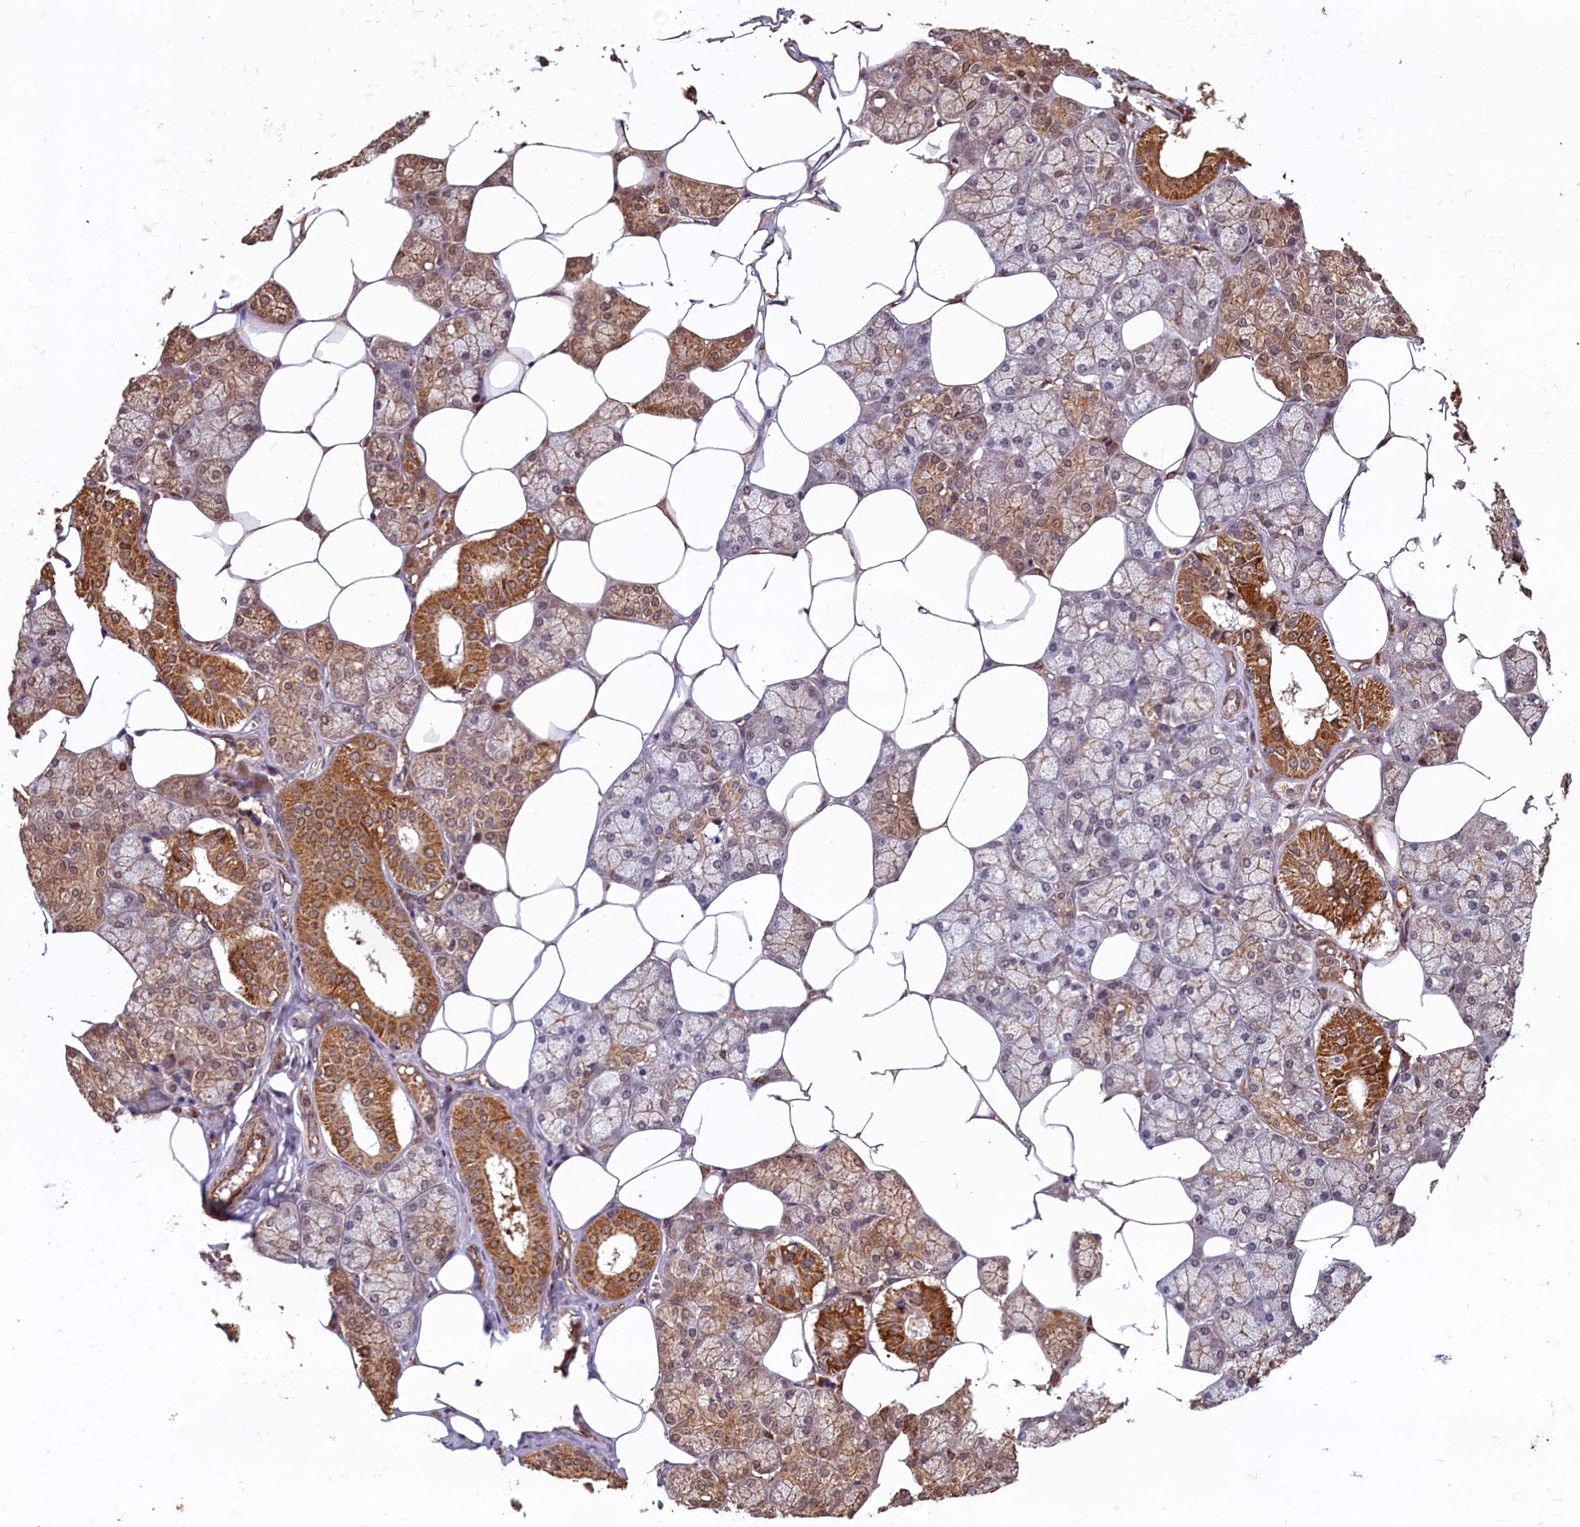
{"staining": {"intensity": "moderate", "quantity": "25%-75%", "location": "cytoplasmic/membranous"}, "tissue": "salivary gland", "cell_type": "Glandular cells", "image_type": "normal", "snomed": [{"axis": "morphology", "description": "Normal tissue, NOS"}, {"axis": "topography", "description": "Salivary gland"}], "caption": "Salivary gland stained with immunohistochemistry shows moderate cytoplasmic/membranous expression in about 25%-75% of glandular cells.", "gene": "ACSBG1", "patient": {"sex": "male", "age": 62}}